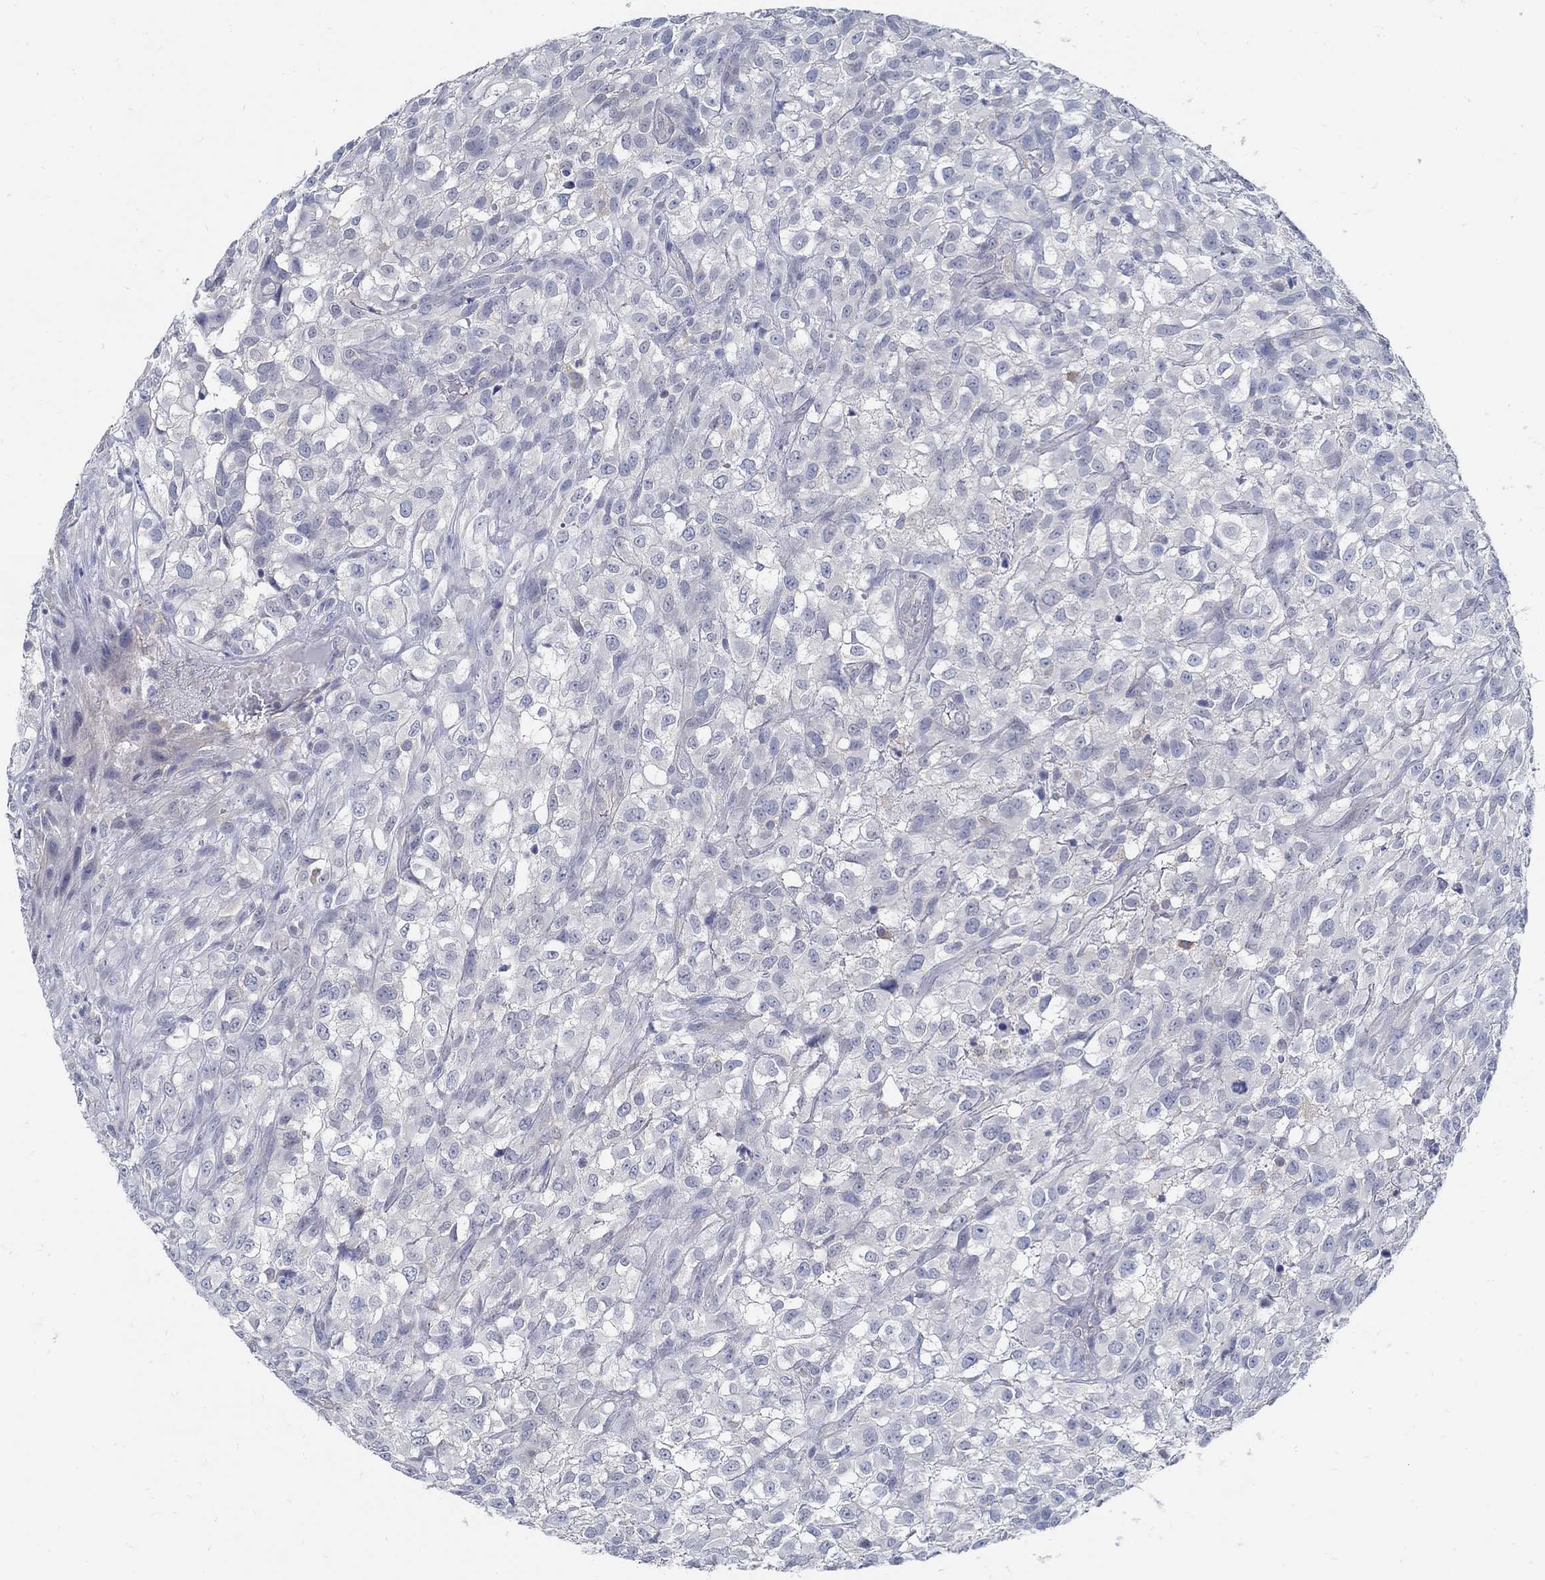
{"staining": {"intensity": "negative", "quantity": "none", "location": "none"}, "tissue": "urothelial cancer", "cell_type": "Tumor cells", "image_type": "cancer", "snomed": [{"axis": "morphology", "description": "Urothelial carcinoma, High grade"}, {"axis": "topography", "description": "Urinary bladder"}], "caption": "DAB immunohistochemical staining of human urothelial carcinoma (high-grade) shows no significant expression in tumor cells. (DAB IHC, high magnification).", "gene": "PCDH11X", "patient": {"sex": "male", "age": 56}}